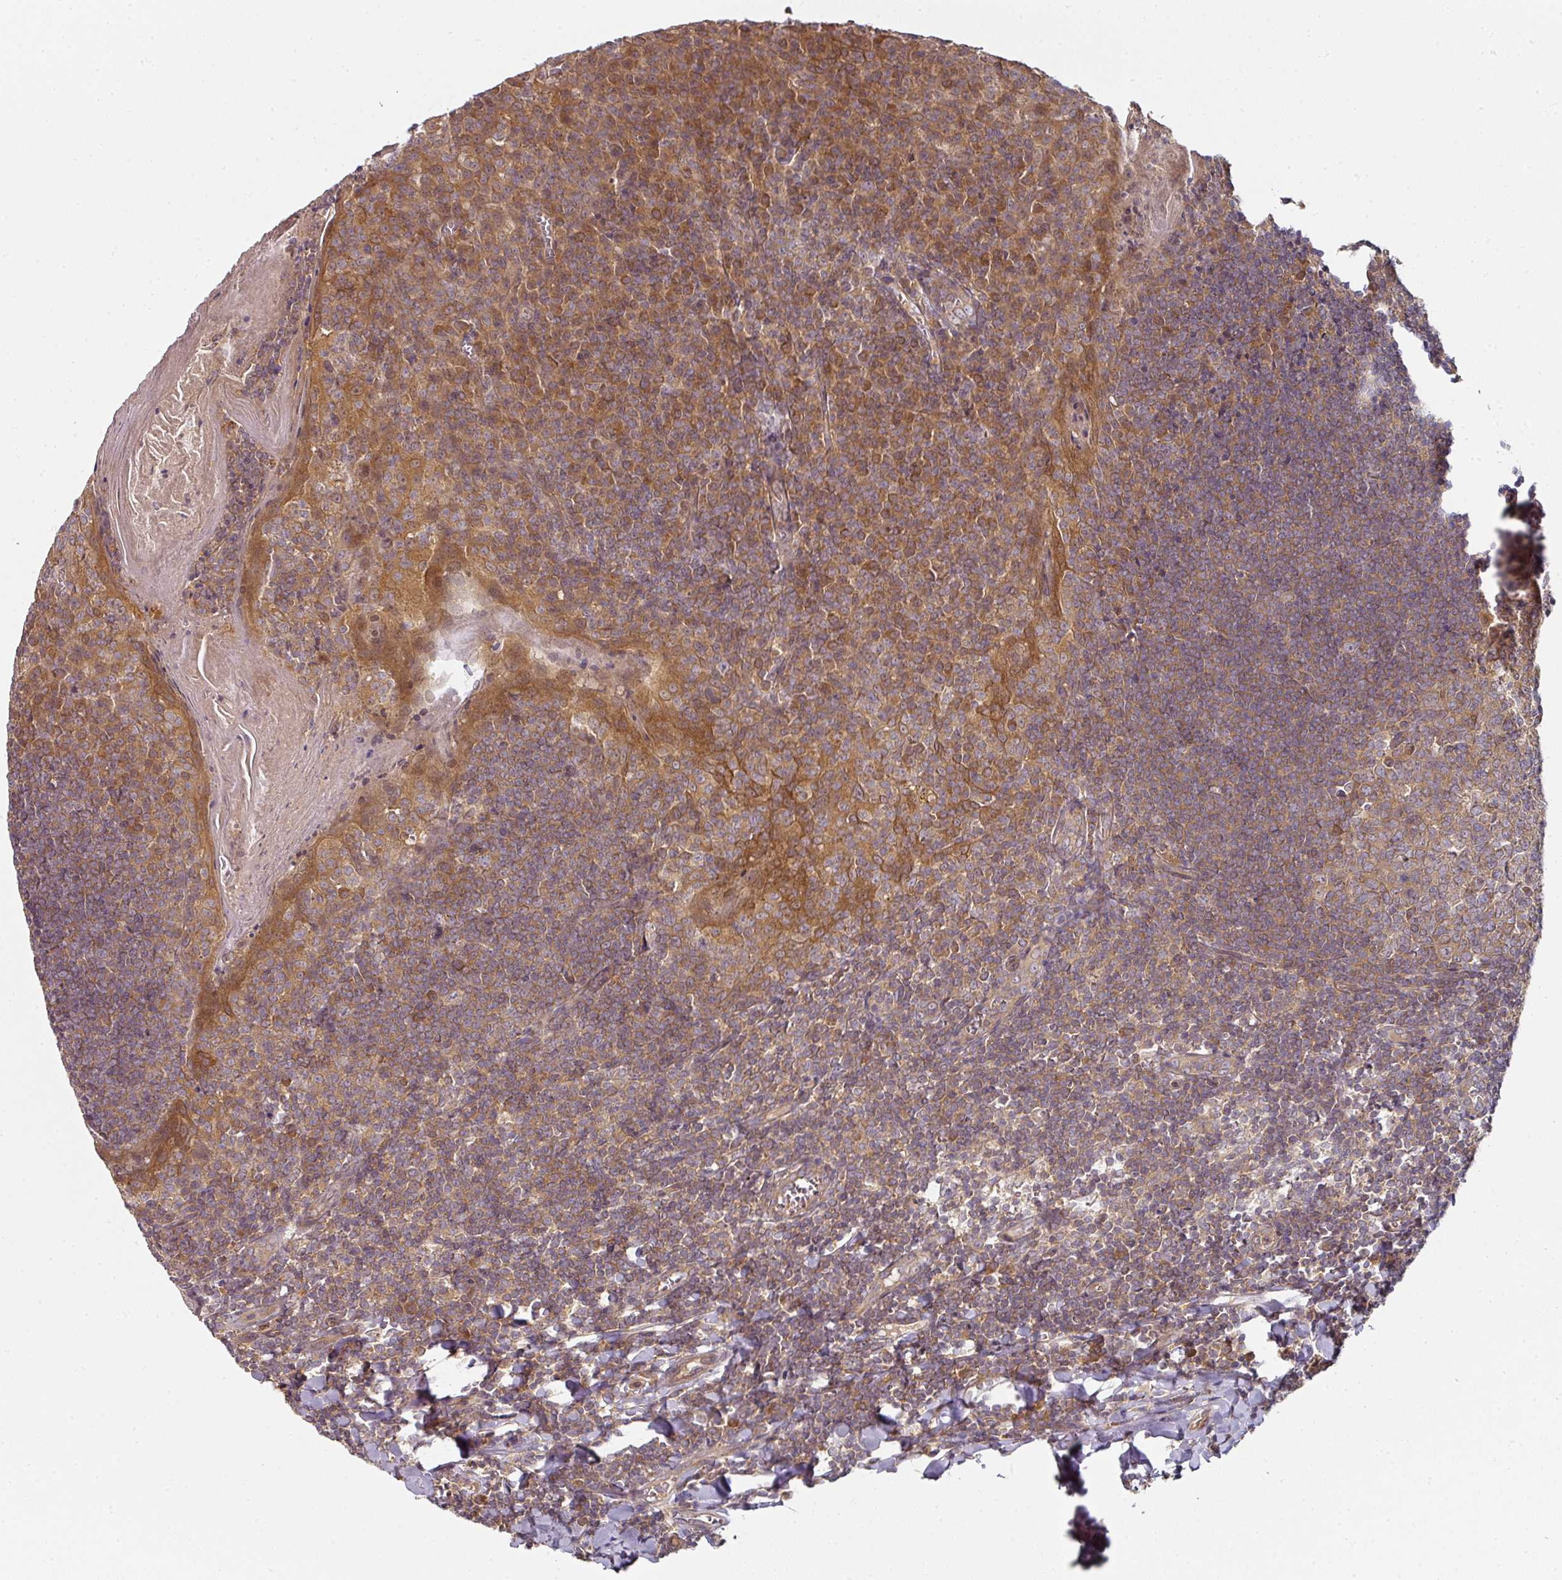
{"staining": {"intensity": "moderate", "quantity": ">75%", "location": "cytoplasmic/membranous"}, "tissue": "tonsil", "cell_type": "Germinal center cells", "image_type": "normal", "snomed": [{"axis": "morphology", "description": "Normal tissue, NOS"}, {"axis": "topography", "description": "Tonsil"}], "caption": "Germinal center cells display medium levels of moderate cytoplasmic/membranous staining in about >75% of cells in unremarkable human tonsil.", "gene": "MAP2K2", "patient": {"sex": "male", "age": 27}}